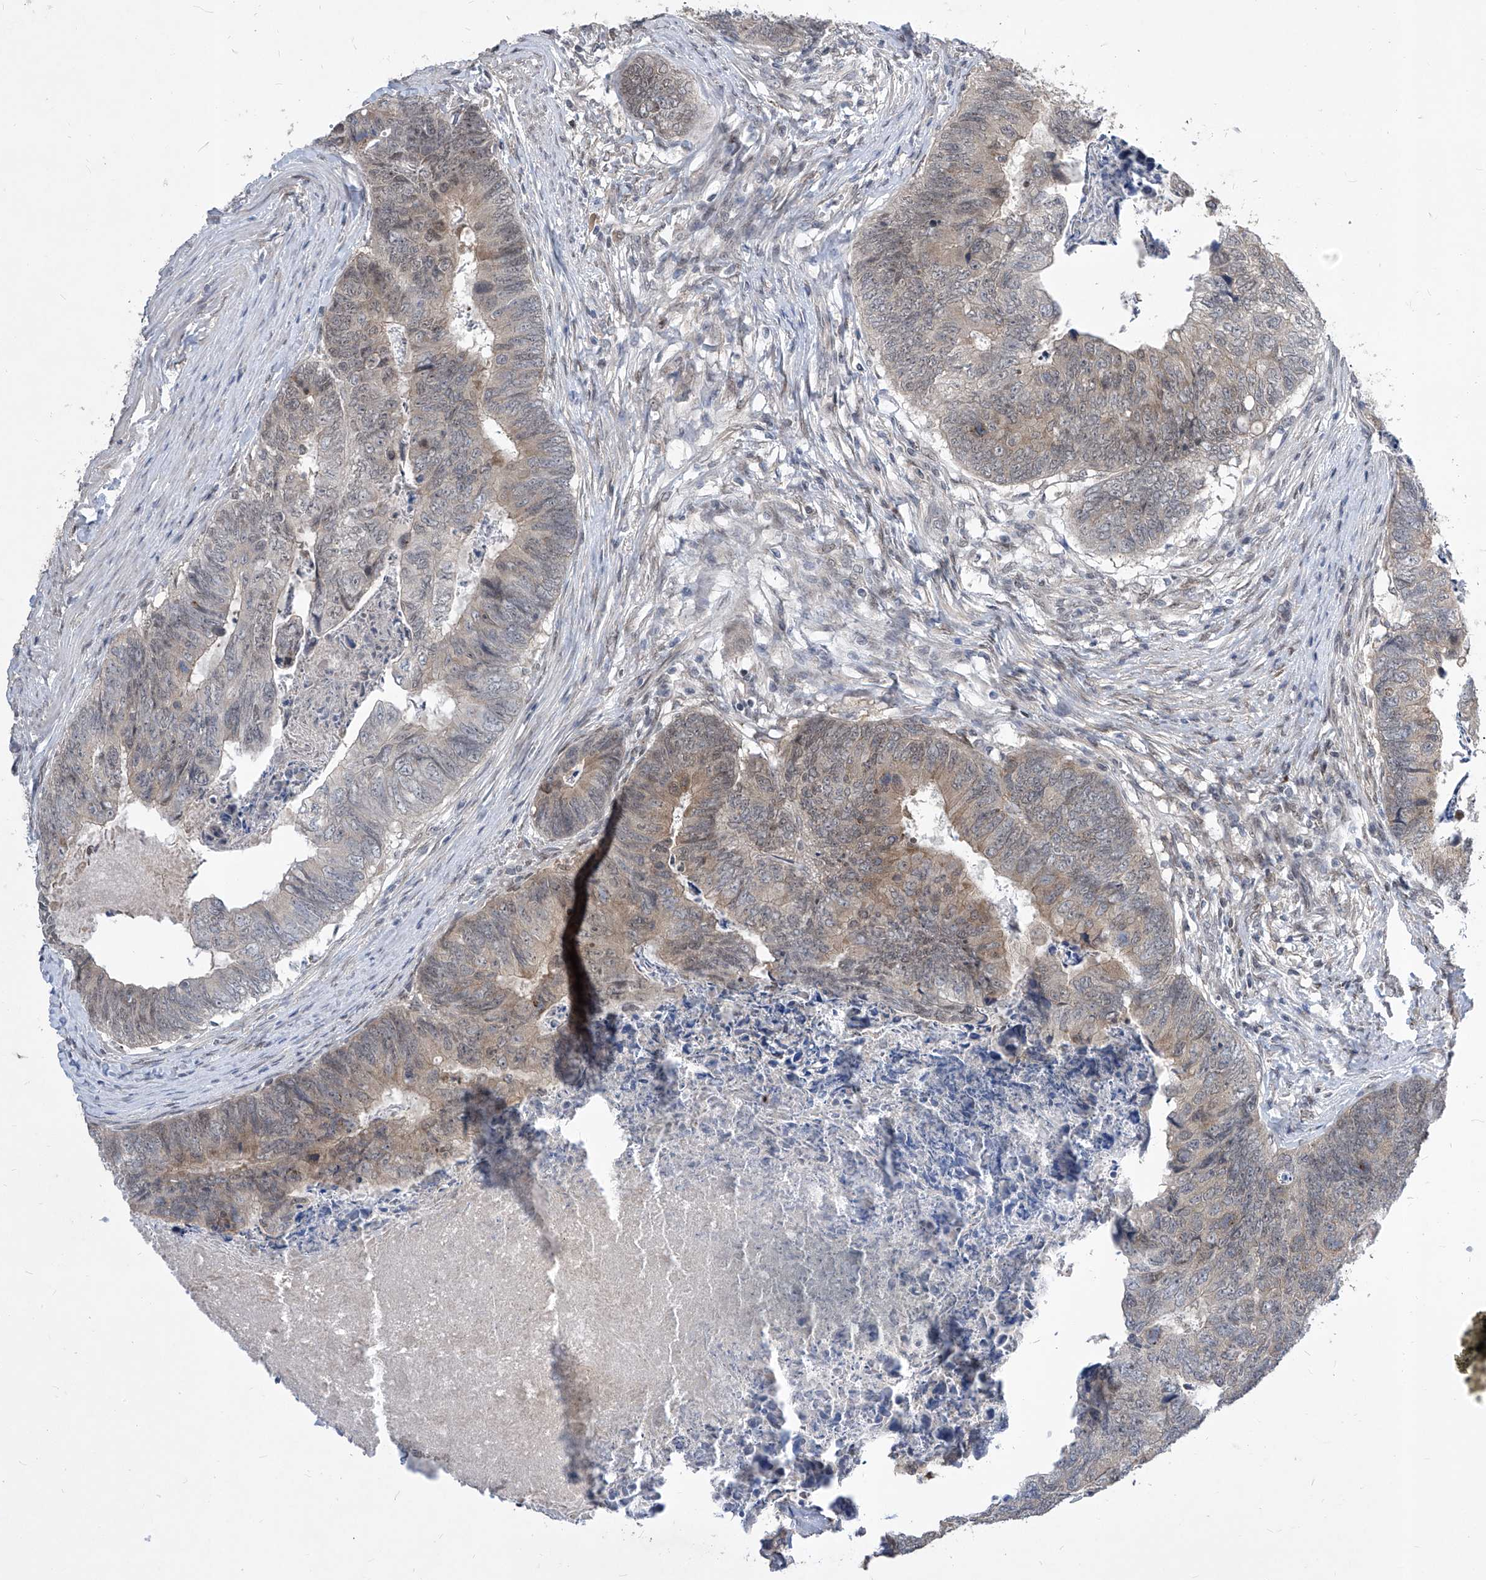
{"staining": {"intensity": "weak", "quantity": "25%-75%", "location": "cytoplasmic/membranous"}, "tissue": "colorectal cancer", "cell_type": "Tumor cells", "image_type": "cancer", "snomed": [{"axis": "morphology", "description": "Adenocarcinoma, NOS"}, {"axis": "topography", "description": "Colon"}], "caption": "An immunohistochemistry (IHC) histopathology image of tumor tissue is shown. Protein staining in brown labels weak cytoplasmic/membranous positivity in colorectal cancer within tumor cells.", "gene": "CETN2", "patient": {"sex": "female", "age": 67}}